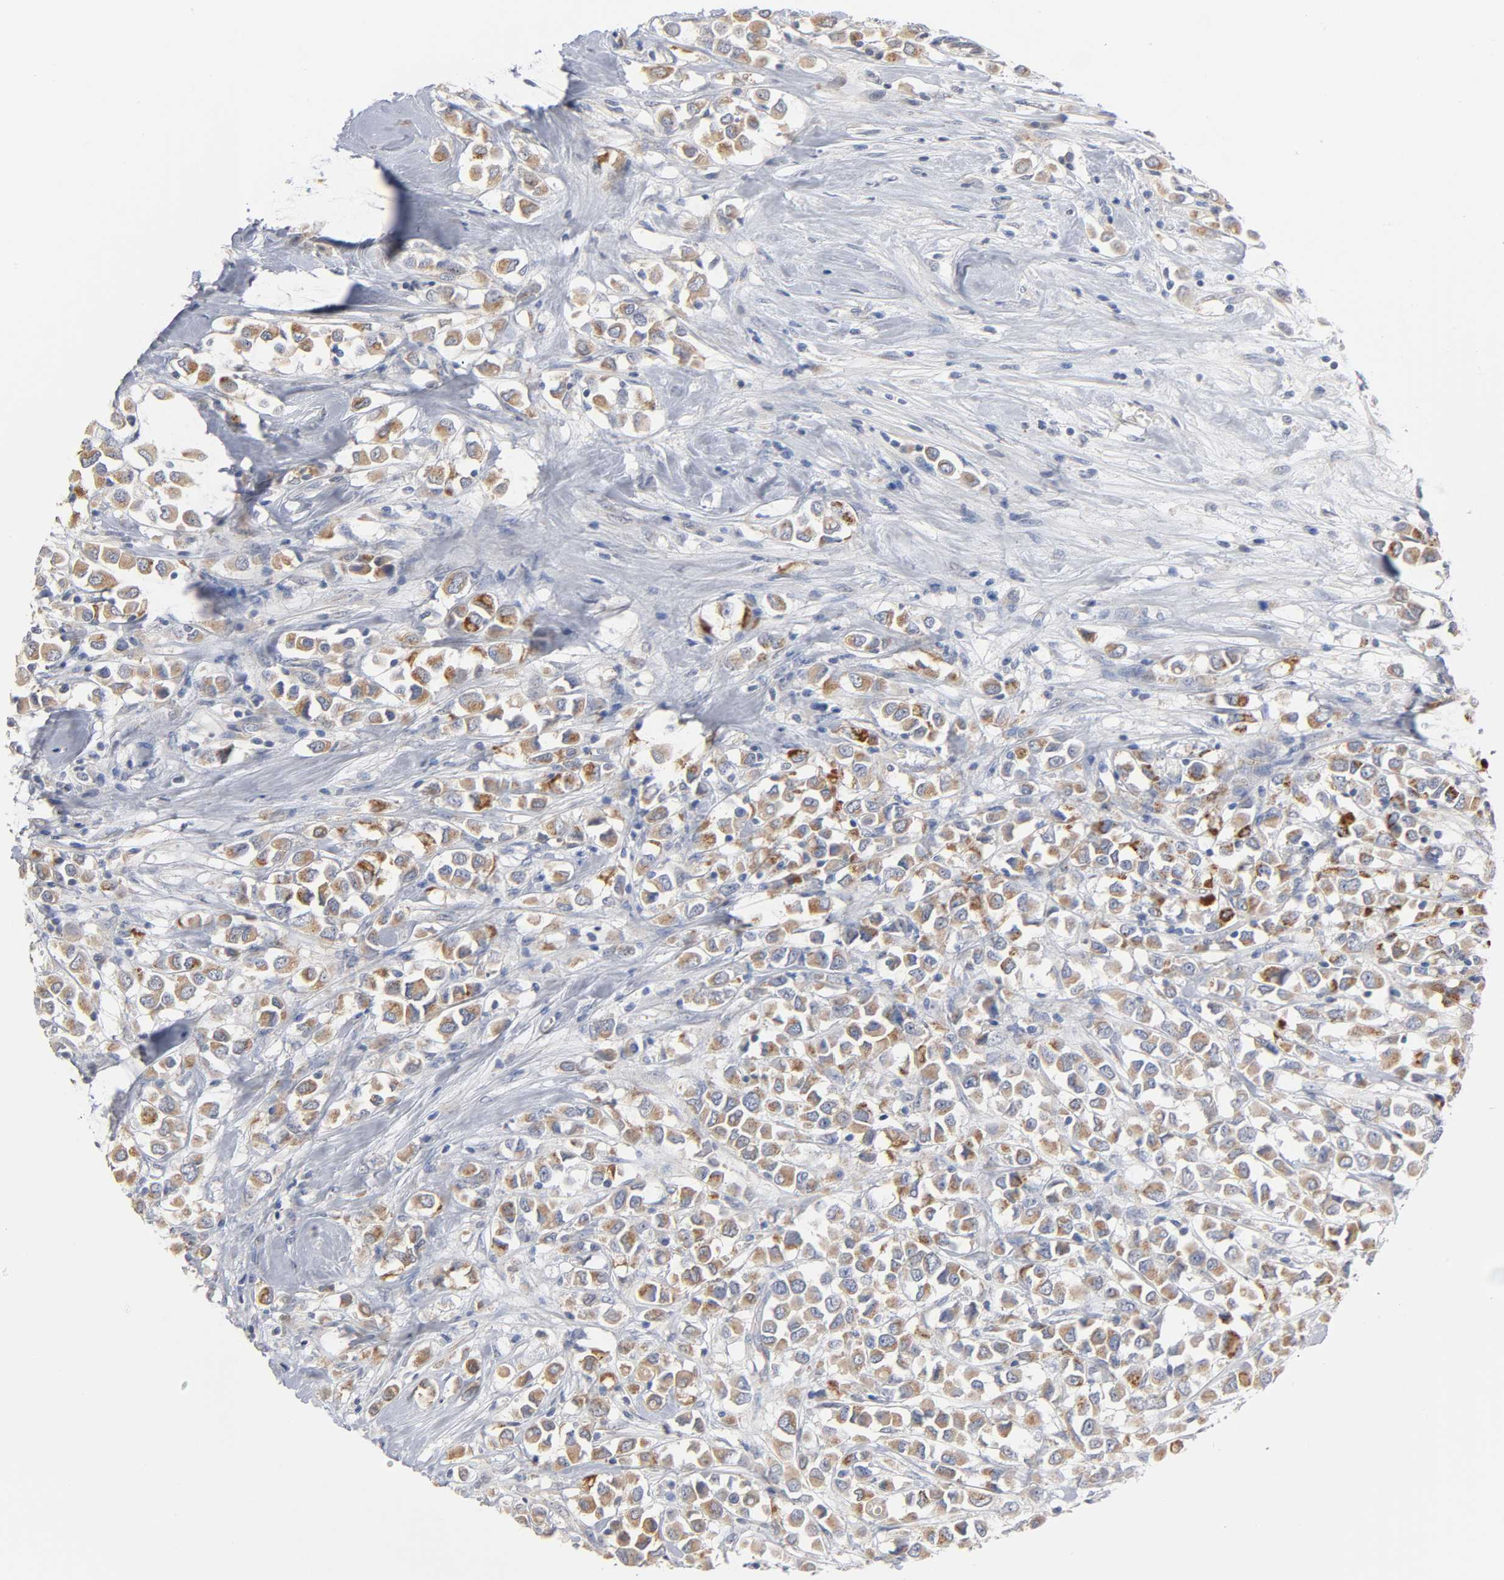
{"staining": {"intensity": "moderate", "quantity": ">75%", "location": "cytoplasmic/membranous"}, "tissue": "breast cancer", "cell_type": "Tumor cells", "image_type": "cancer", "snomed": [{"axis": "morphology", "description": "Duct carcinoma"}, {"axis": "topography", "description": "Breast"}], "caption": "Infiltrating ductal carcinoma (breast) was stained to show a protein in brown. There is medium levels of moderate cytoplasmic/membranous positivity in approximately >75% of tumor cells.", "gene": "AK7", "patient": {"sex": "female", "age": 61}}